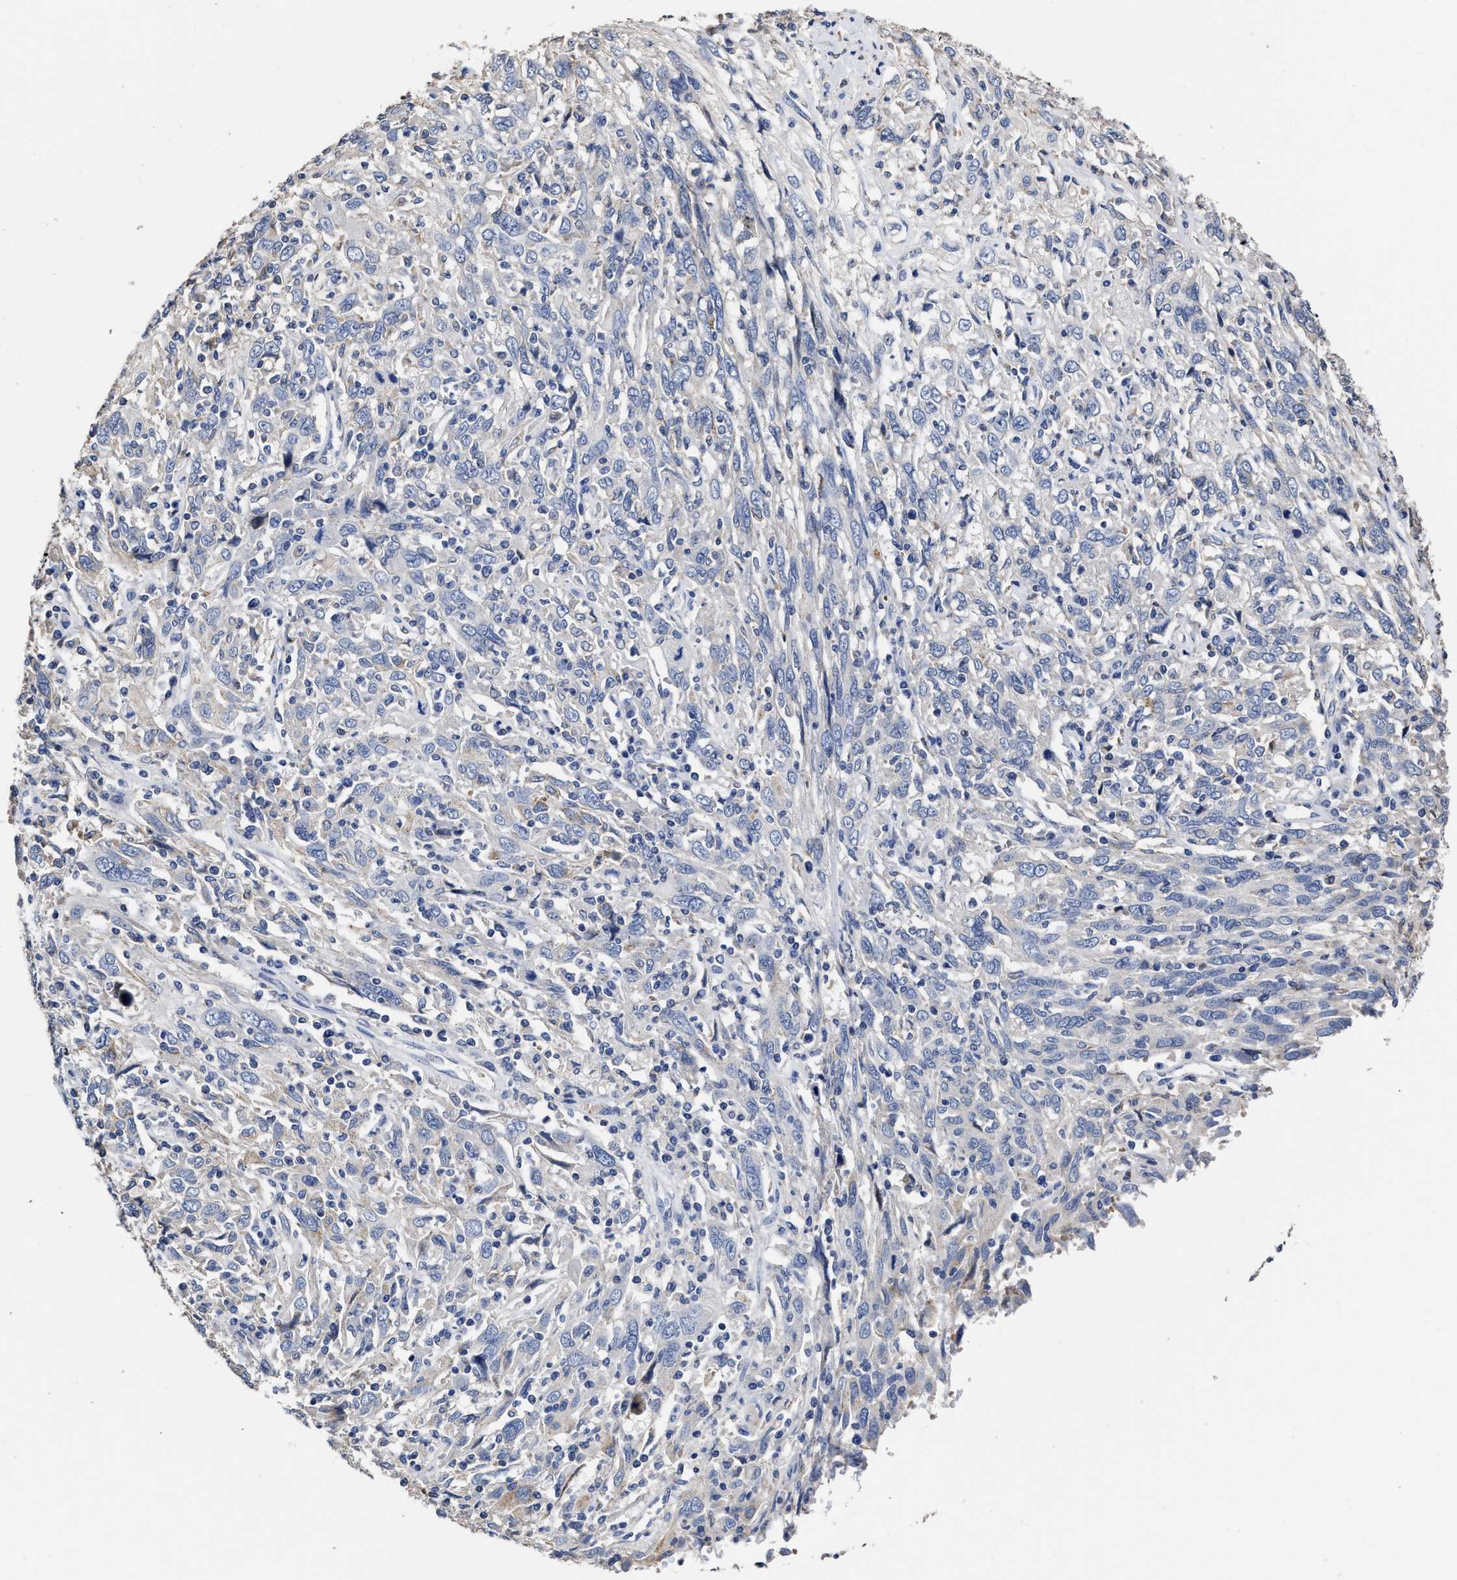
{"staining": {"intensity": "weak", "quantity": "<25%", "location": "cytoplasmic/membranous"}, "tissue": "cervical cancer", "cell_type": "Tumor cells", "image_type": "cancer", "snomed": [{"axis": "morphology", "description": "Squamous cell carcinoma, NOS"}, {"axis": "topography", "description": "Cervix"}], "caption": "IHC image of neoplastic tissue: human cervical cancer stained with DAB (3,3'-diaminobenzidine) reveals no significant protein positivity in tumor cells. The staining is performed using DAB (3,3'-diaminobenzidine) brown chromogen with nuclei counter-stained in using hematoxylin.", "gene": "ZFAT", "patient": {"sex": "female", "age": 46}}